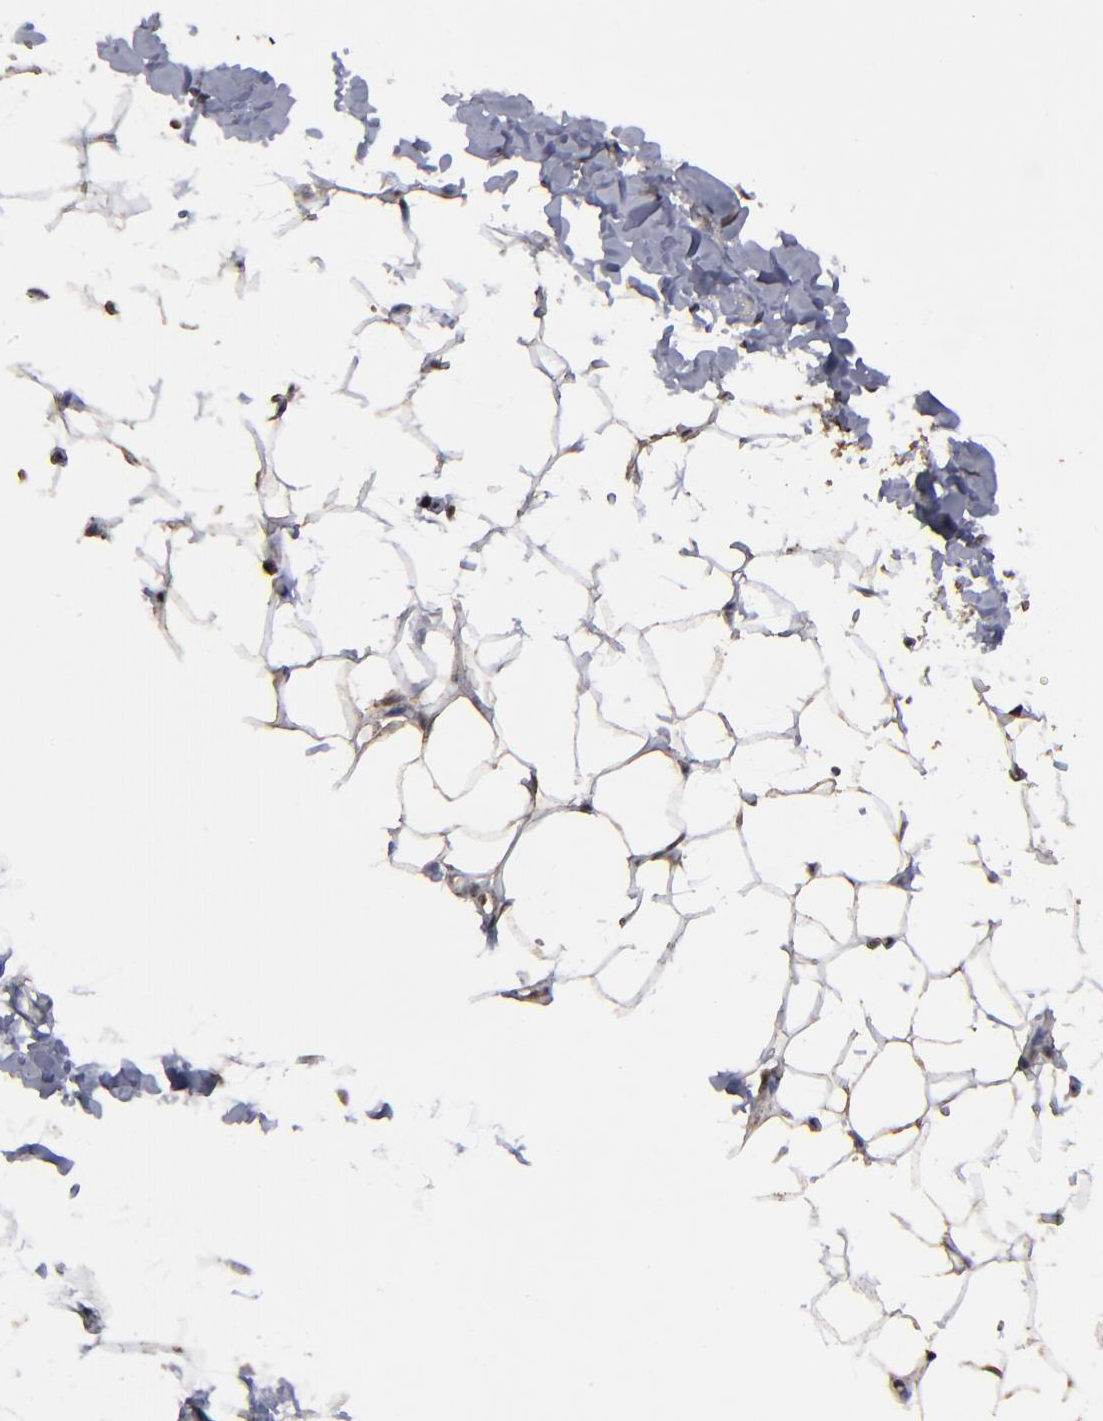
{"staining": {"intensity": "moderate", "quantity": "25%-75%", "location": "cytoplasmic/membranous"}, "tissue": "adipose tissue", "cell_type": "Adipocytes", "image_type": "normal", "snomed": [{"axis": "morphology", "description": "Normal tissue, NOS"}, {"axis": "topography", "description": "Soft tissue"}], "caption": "Adipocytes reveal medium levels of moderate cytoplasmic/membranous positivity in approximately 25%-75% of cells in unremarkable adipose tissue. (DAB IHC, brown staining for protein, blue staining for nuclei).", "gene": "BNIP3", "patient": {"sex": "male", "age": 26}}